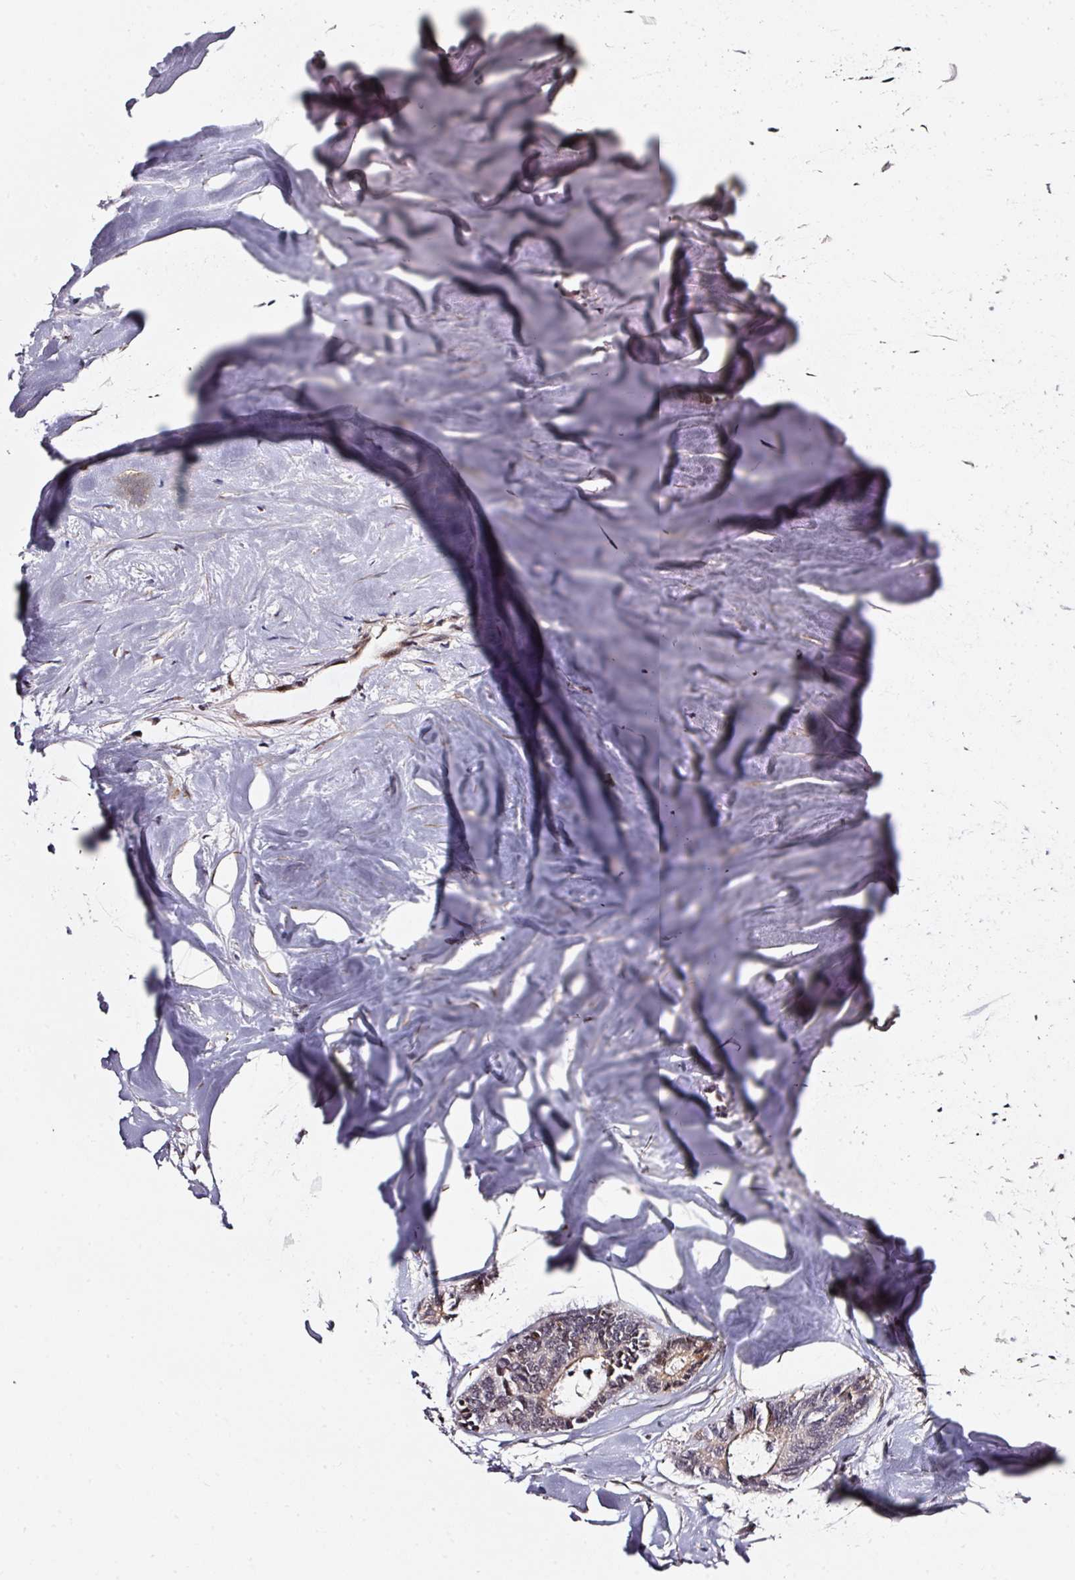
{"staining": {"intensity": "weak", "quantity": "<25%", "location": "cytoplasmic/membranous,nuclear"}, "tissue": "colorectal cancer", "cell_type": "Tumor cells", "image_type": "cancer", "snomed": [{"axis": "morphology", "description": "Adenocarcinoma, NOS"}, {"axis": "topography", "description": "Colon"}, {"axis": "topography", "description": "Rectum"}], "caption": "An image of human adenocarcinoma (colorectal) is negative for staining in tumor cells. The staining is performed using DAB brown chromogen with nuclei counter-stained in using hematoxylin.", "gene": "MXRA8", "patient": {"sex": "male", "age": 57}}